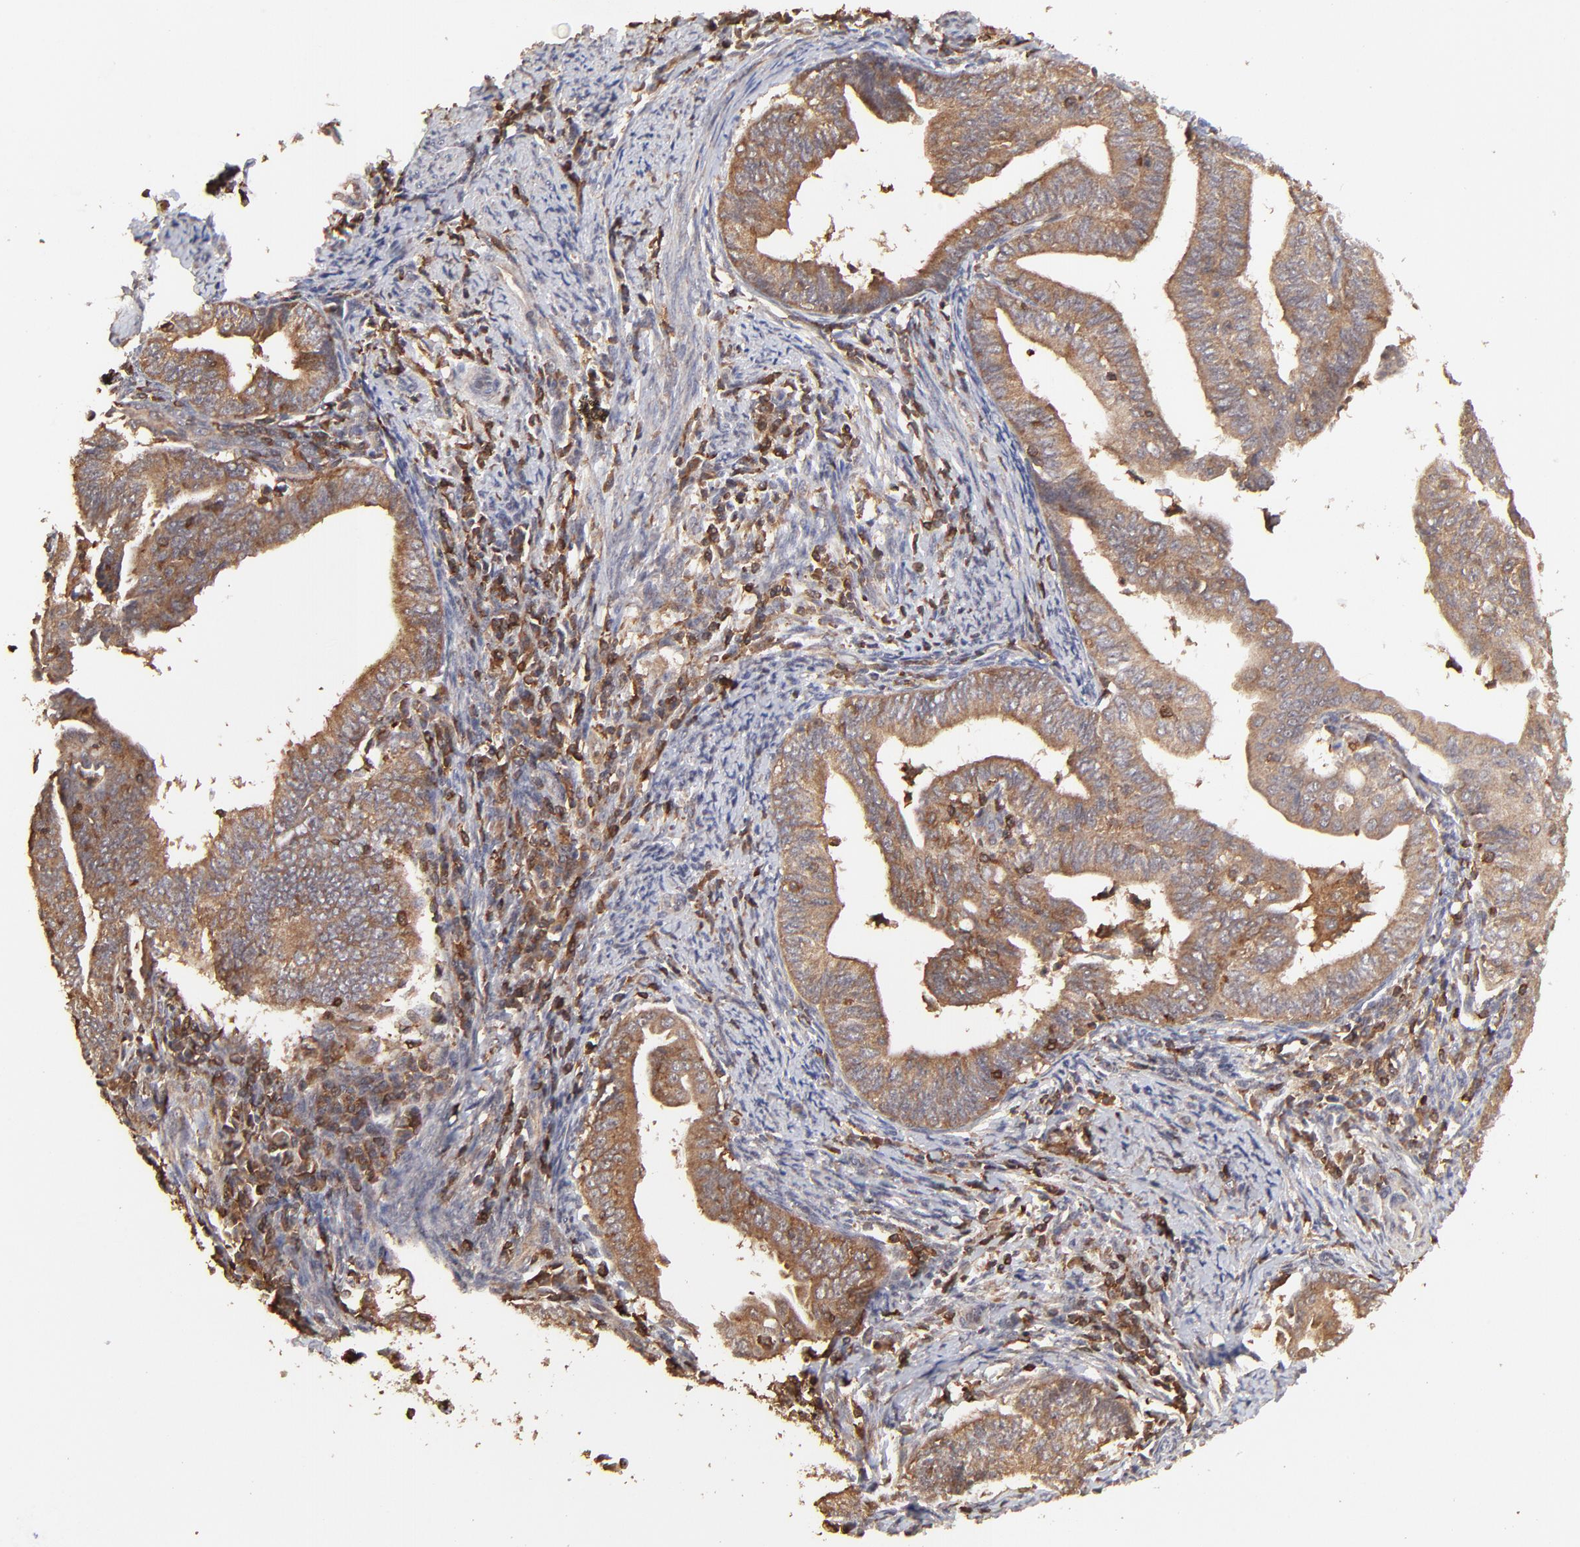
{"staining": {"intensity": "moderate", "quantity": ">75%", "location": "cytoplasmic/membranous"}, "tissue": "endometrial cancer", "cell_type": "Tumor cells", "image_type": "cancer", "snomed": [{"axis": "morphology", "description": "Adenocarcinoma, NOS"}, {"axis": "topography", "description": "Endometrium"}], "caption": "Immunohistochemical staining of human endometrial cancer exhibits medium levels of moderate cytoplasmic/membranous staining in approximately >75% of tumor cells.", "gene": "STON2", "patient": {"sex": "female", "age": 66}}